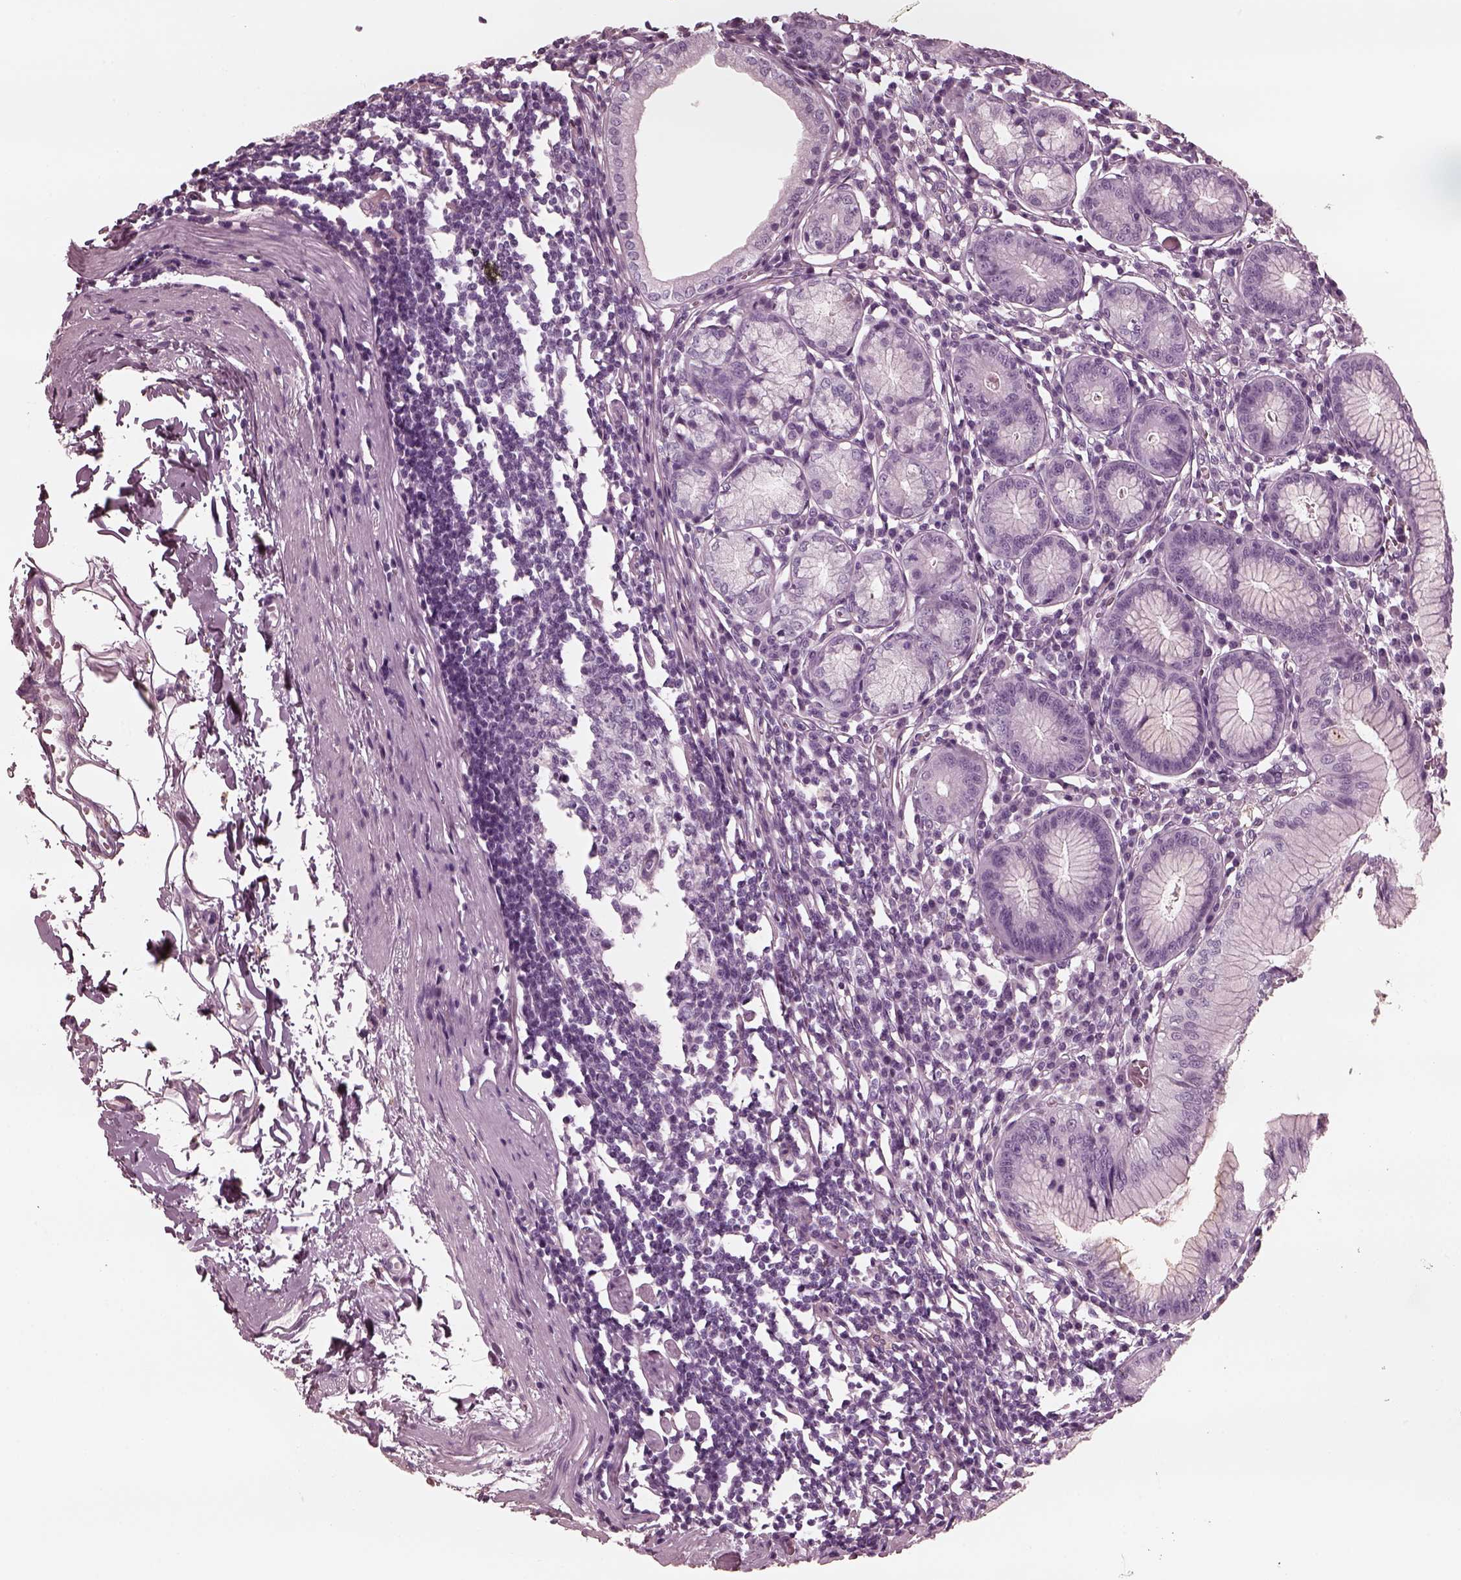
{"staining": {"intensity": "negative", "quantity": "none", "location": "none"}, "tissue": "stomach", "cell_type": "Glandular cells", "image_type": "normal", "snomed": [{"axis": "morphology", "description": "Normal tissue, NOS"}, {"axis": "topography", "description": "Stomach"}], "caption": "This is an immunohistochemistry (IHC) photomicrograph of normal stomach. There is no expression in glandular cells.", "gene": "CGA", "patient": {"sex": "male", "age": 55}}